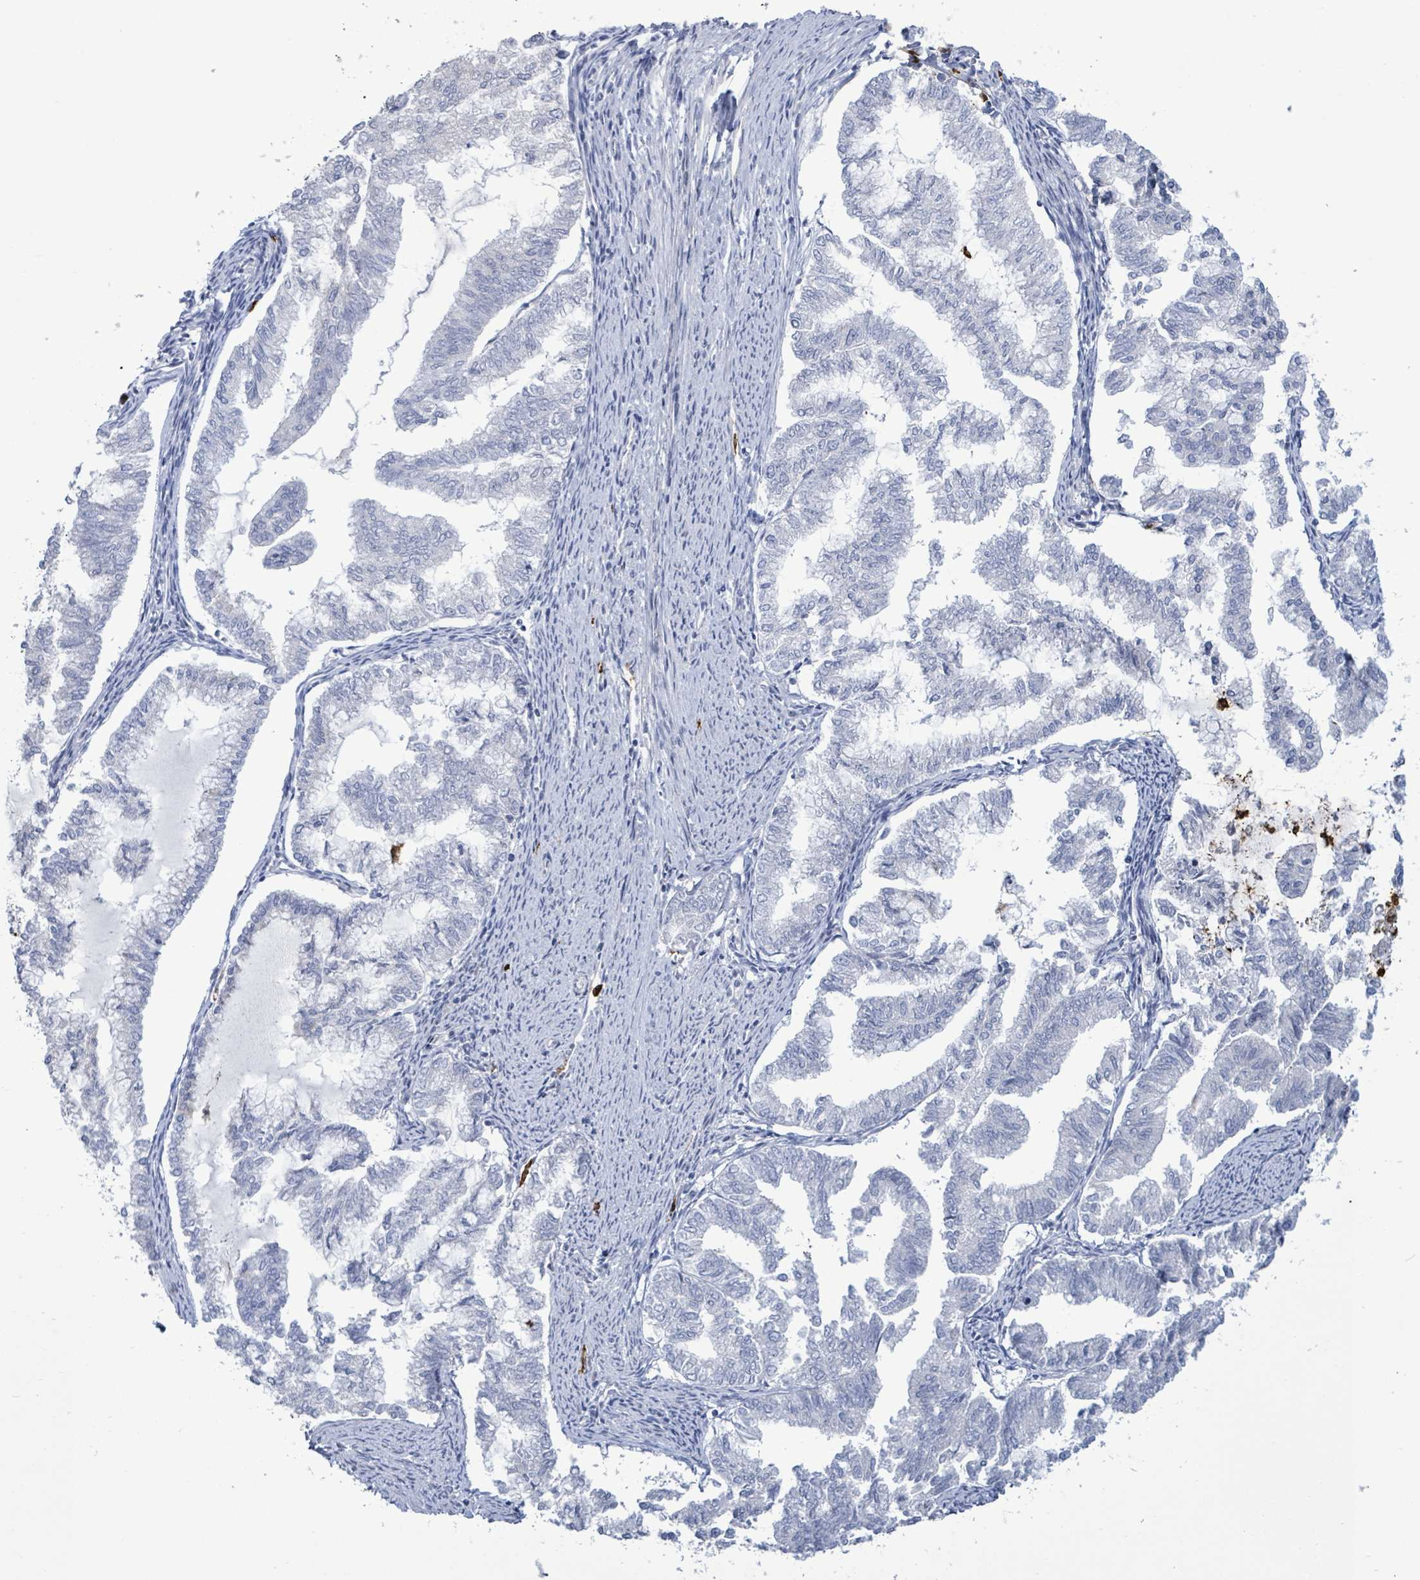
{"staining": {"intensity": "negative", "quantity": "none", "location": "none"}, "tissue": "endometrial cancer", "cell_type": "Tumor cells", "image_type": "cancer", "snomed": [{"axis": "morphology", "description": "Adenocarcinoma, NOS"}, {"axis": "topography", "description": "Endometrium"}], "caption": "Tumor cells show no significant protein positivity in endometrial cancer.", "gene": "FAM210A", "patient": {"sex": "female", "age": 79}}